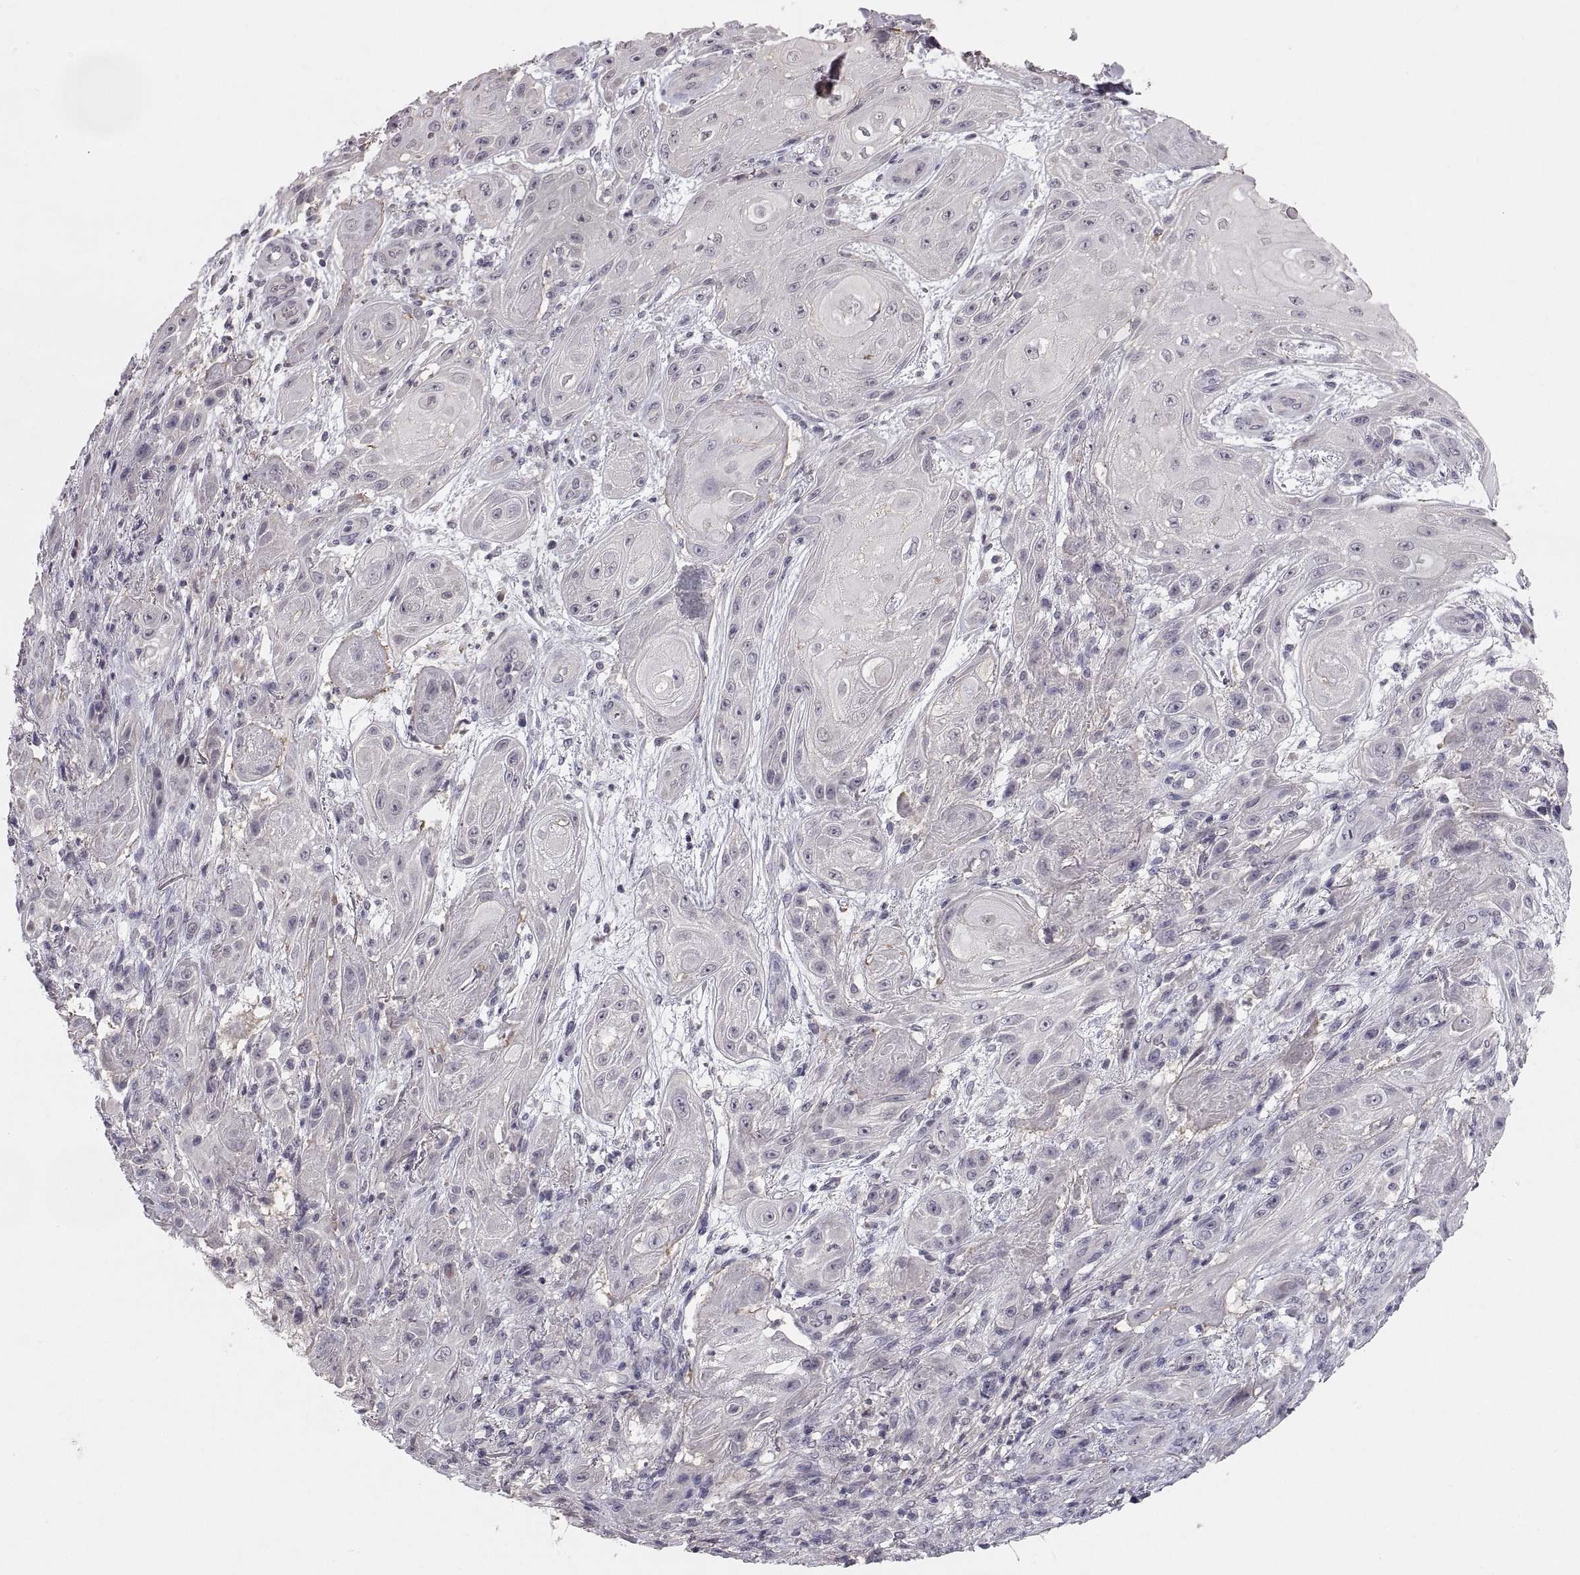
{"staining": {"intensity": "negative", "quantity": "none", "location": "none"}, "tissue": "skin cancer", "cell_type": "Tumor cells", "image_type": "cancer", "snomed": [{"axis": "morphology", "description": "Squamous cell carcinoma, NOS"}, {"axis": "topography", "description": "Skin"}], "caption": "There is no significant positivity in tumor cells of skin squamous cell carcinoma. (Brightfield microscopy of DAB immunohistochemistry at high magnification).", "gene": "PAX2", "patient": {"sex": "male", "age": 62}}